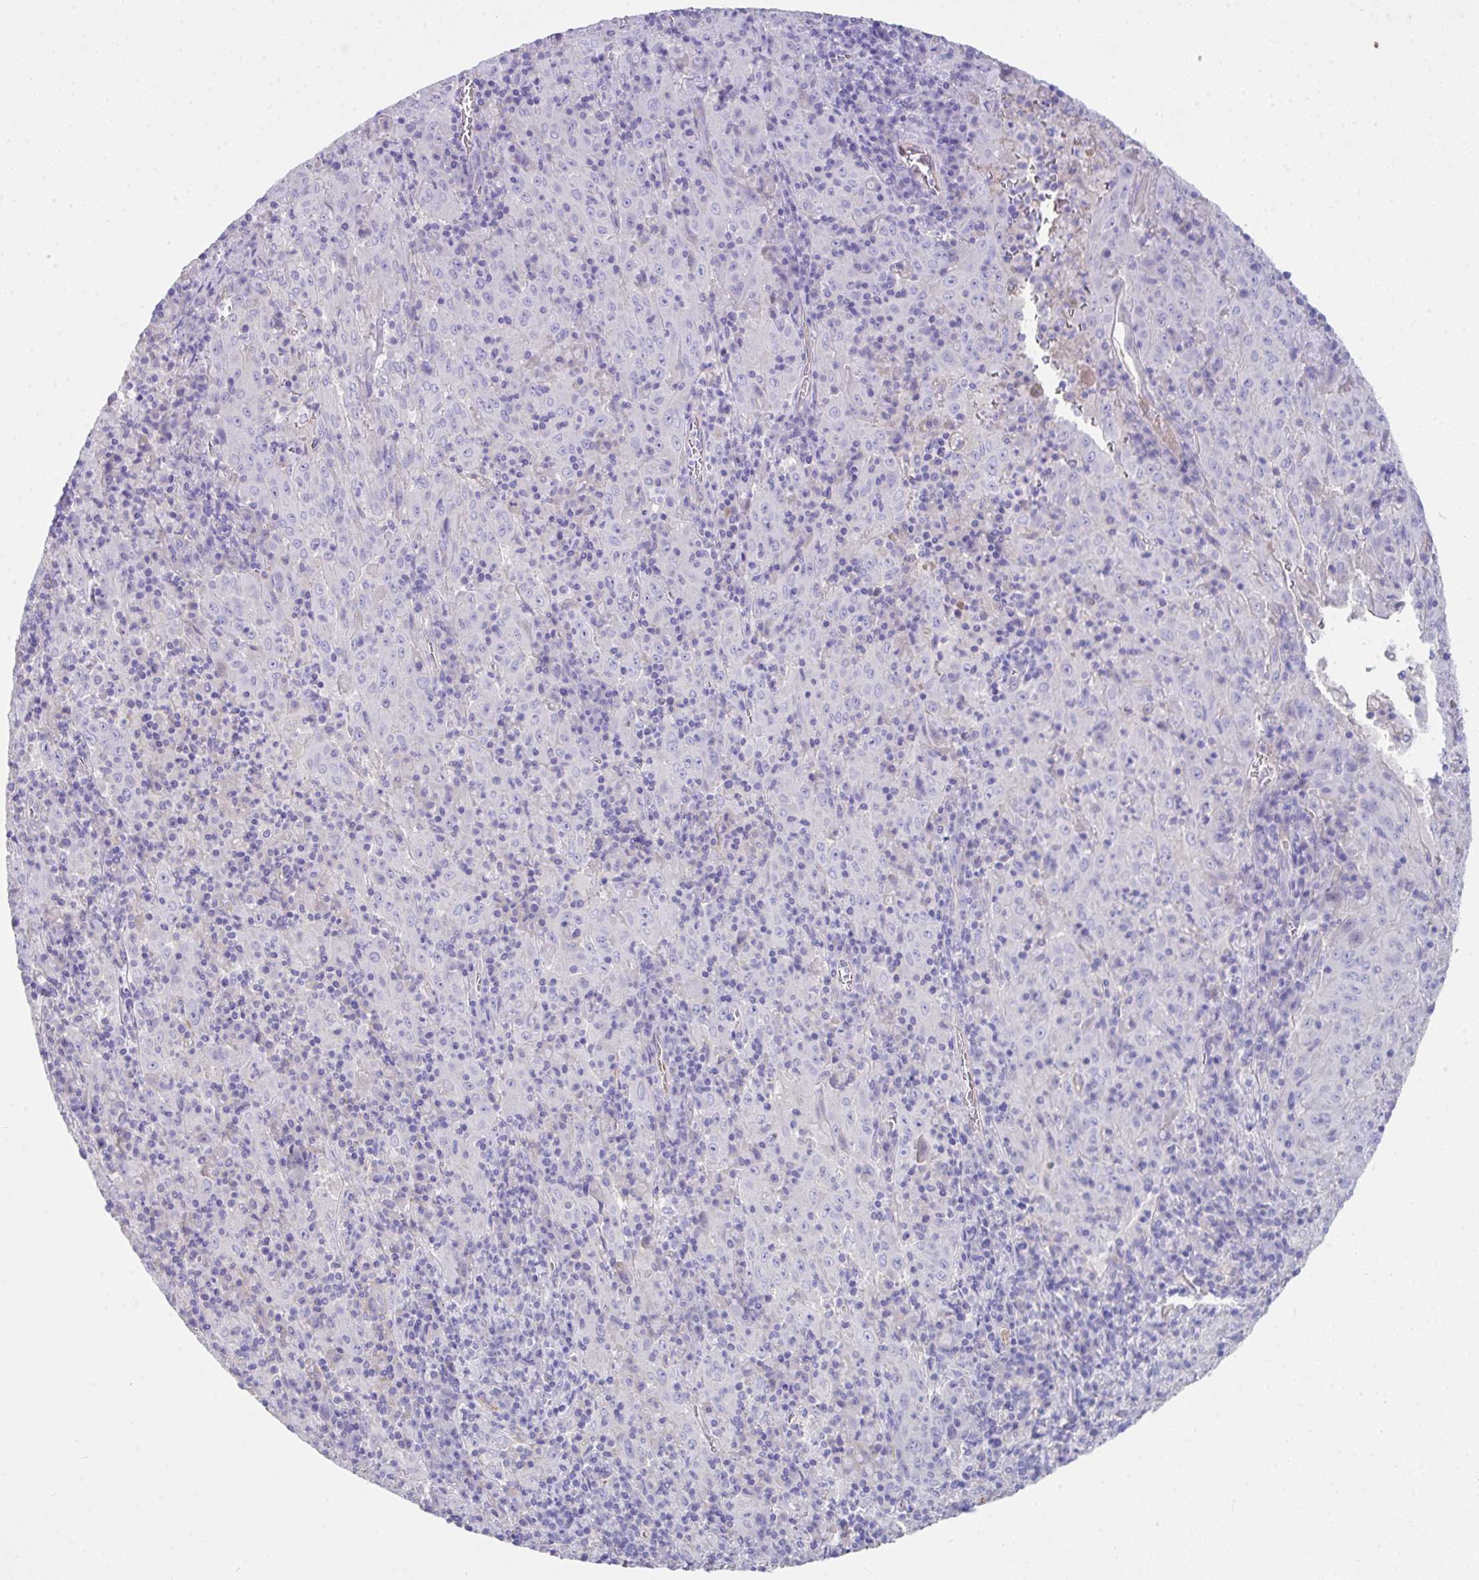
{"staining": {"intensity": "negative", "quantity": "none", "location": "none"}, "tissue": "pancreatic cancer", "cell_type": "Tumor cells", "image_type": "cancer", "snomed": [{"axis": "morphology", "description": "Adenocarcinoma, NOS"}, {"axis": "topography", "description": "Pancreas"}], "caption": "The image displays no staining of tumor cells in adenocarcinoma (pancreatic).", "gene": "ZNF813", "patient": {"sex": "male", "age": 63}}